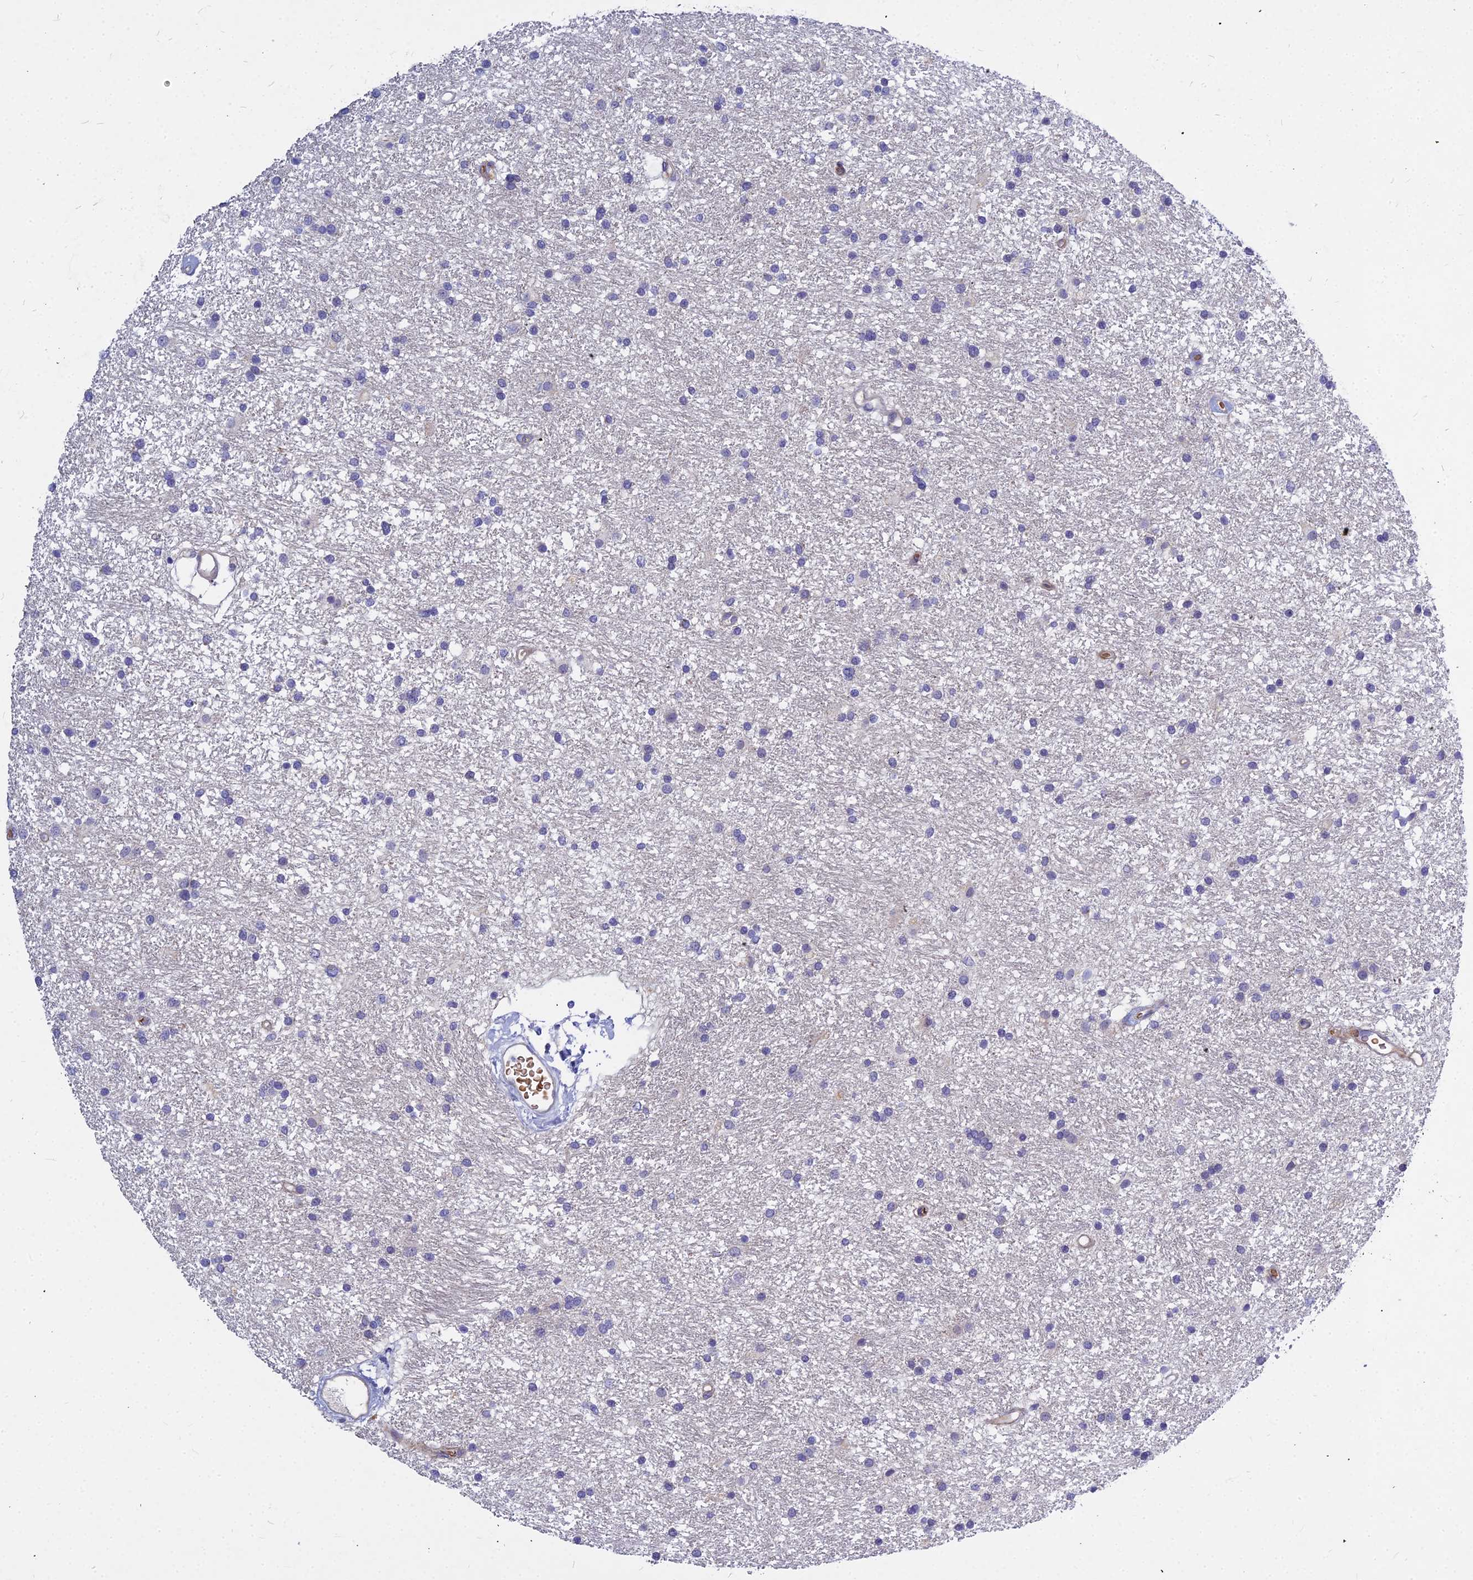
{"staining": {"intensity": "negative", "quantity": "none", "location": "none"}, "tissue": "glioma", "cell_type": "Tumor cells", "image_type": "cancer", "snomed": [{"axis": "morphology", "description": "Glioma, malignant, High grade"}, {"axis": "topography", "description": "Brain"}], "caption": "A high-resolution histopathology image shows immunohistochemistry (IHC) staining of malignant glioma (high-grade), which exhibits no significant positivity in tumor cells. (Brightfield microscopy of DAB (3,3'-diaminobenzidine) IHC at high magnification).", "gene": "DMRTA1", "patient": {"sex": "male", "age": 77}}